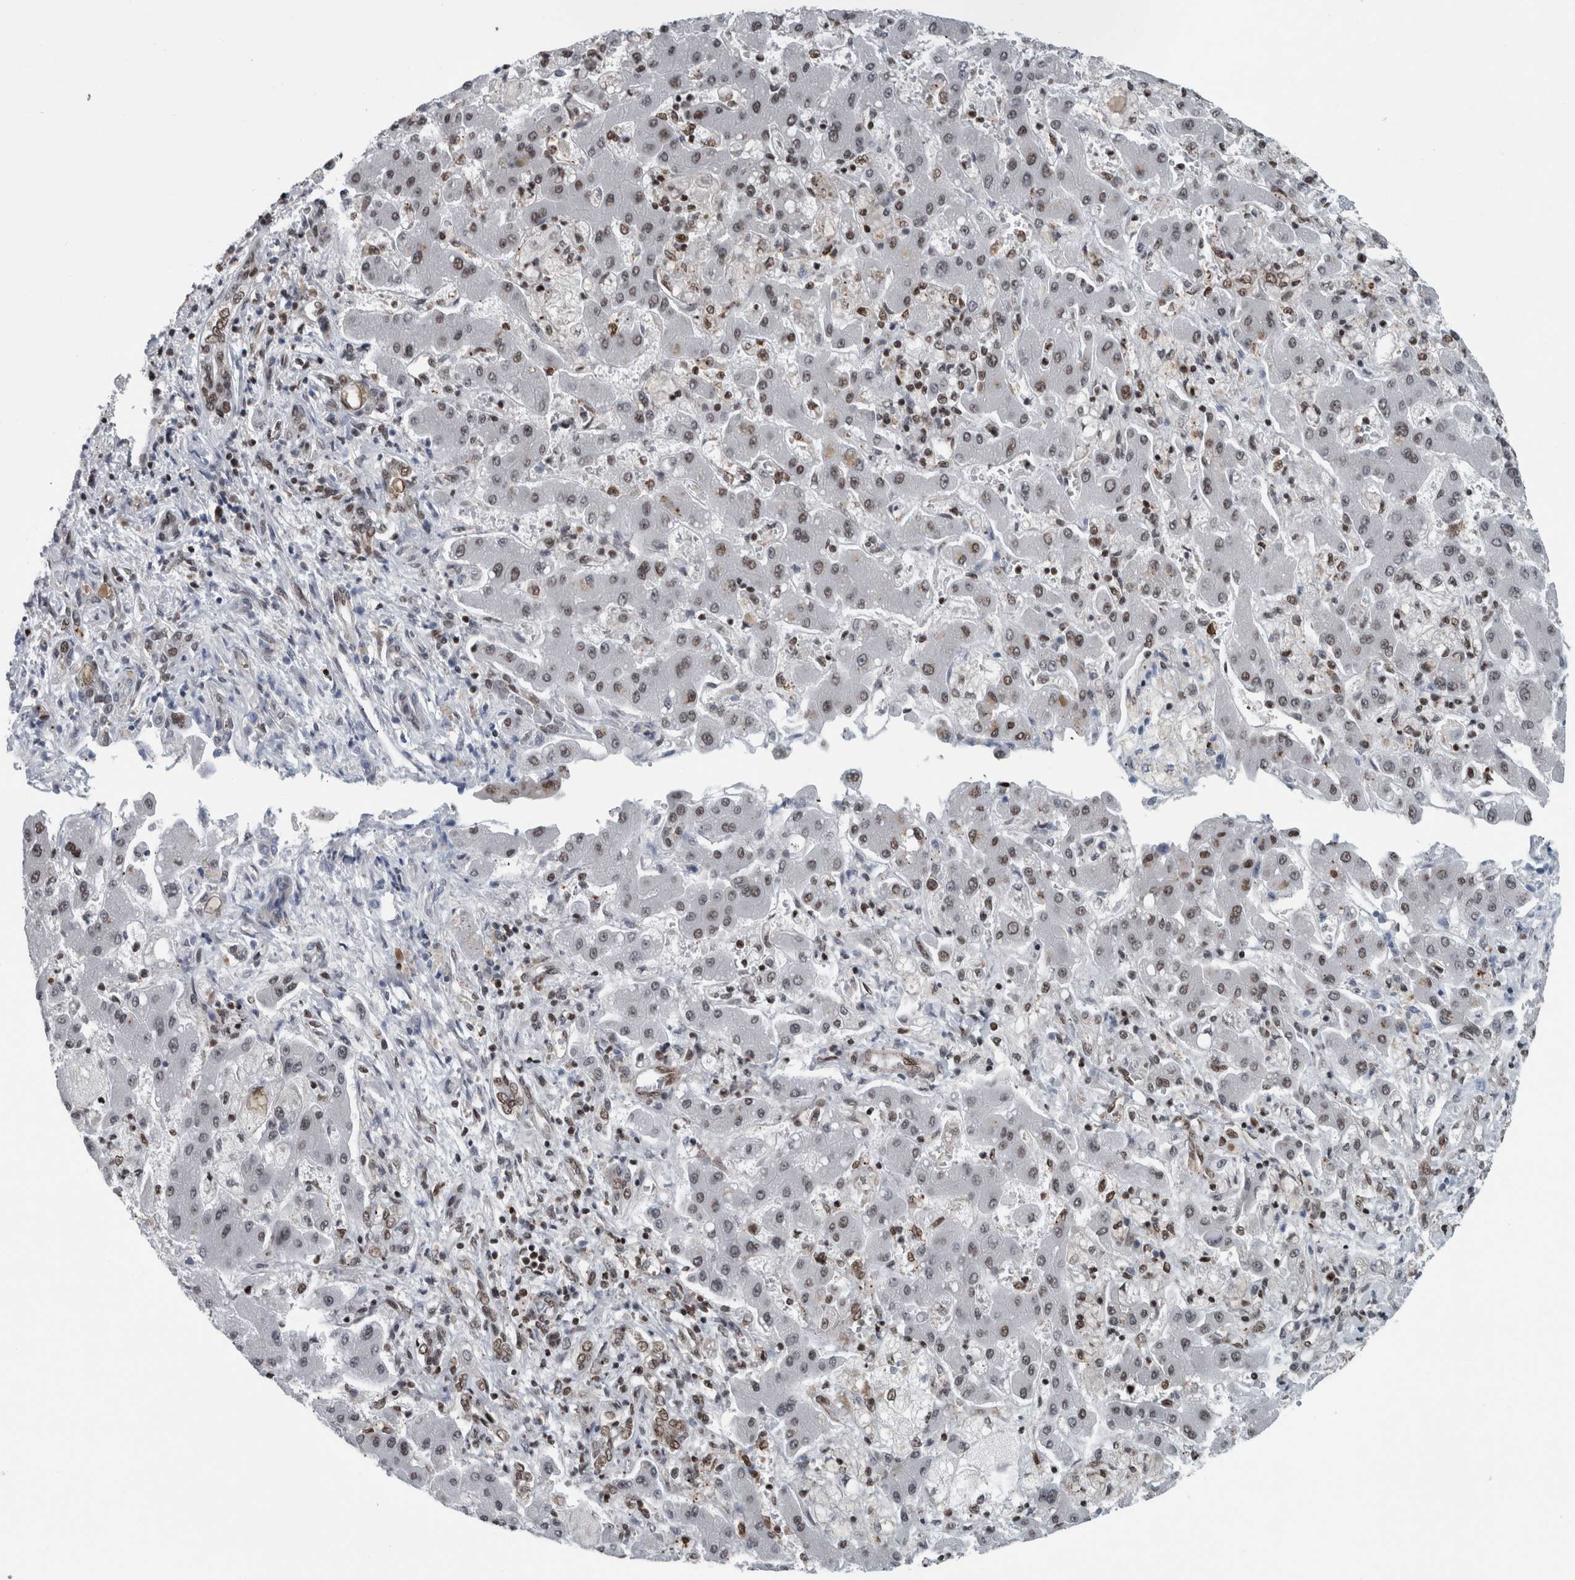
{"staining": {"intensity": "moderate", "quantity": "25%-75%", "location": "nuclear"}, "tissue": "liver cancer", "cell_type": "Tumor cells", "image_type": "cancer", "snomed": [{"axis": "morphology", "description": "Cholangiocarcinoma"}, {"axis": "topography", "description": "Liver"}], "caption": "Immunohistochemical staining of liver cholangiocarcinoma reveals medium levels of moderate nuclear expression in about 25%-75% of tumor cells.", "gene": "DNMT3A", "patient": {"sex": "male", "age": 50}}